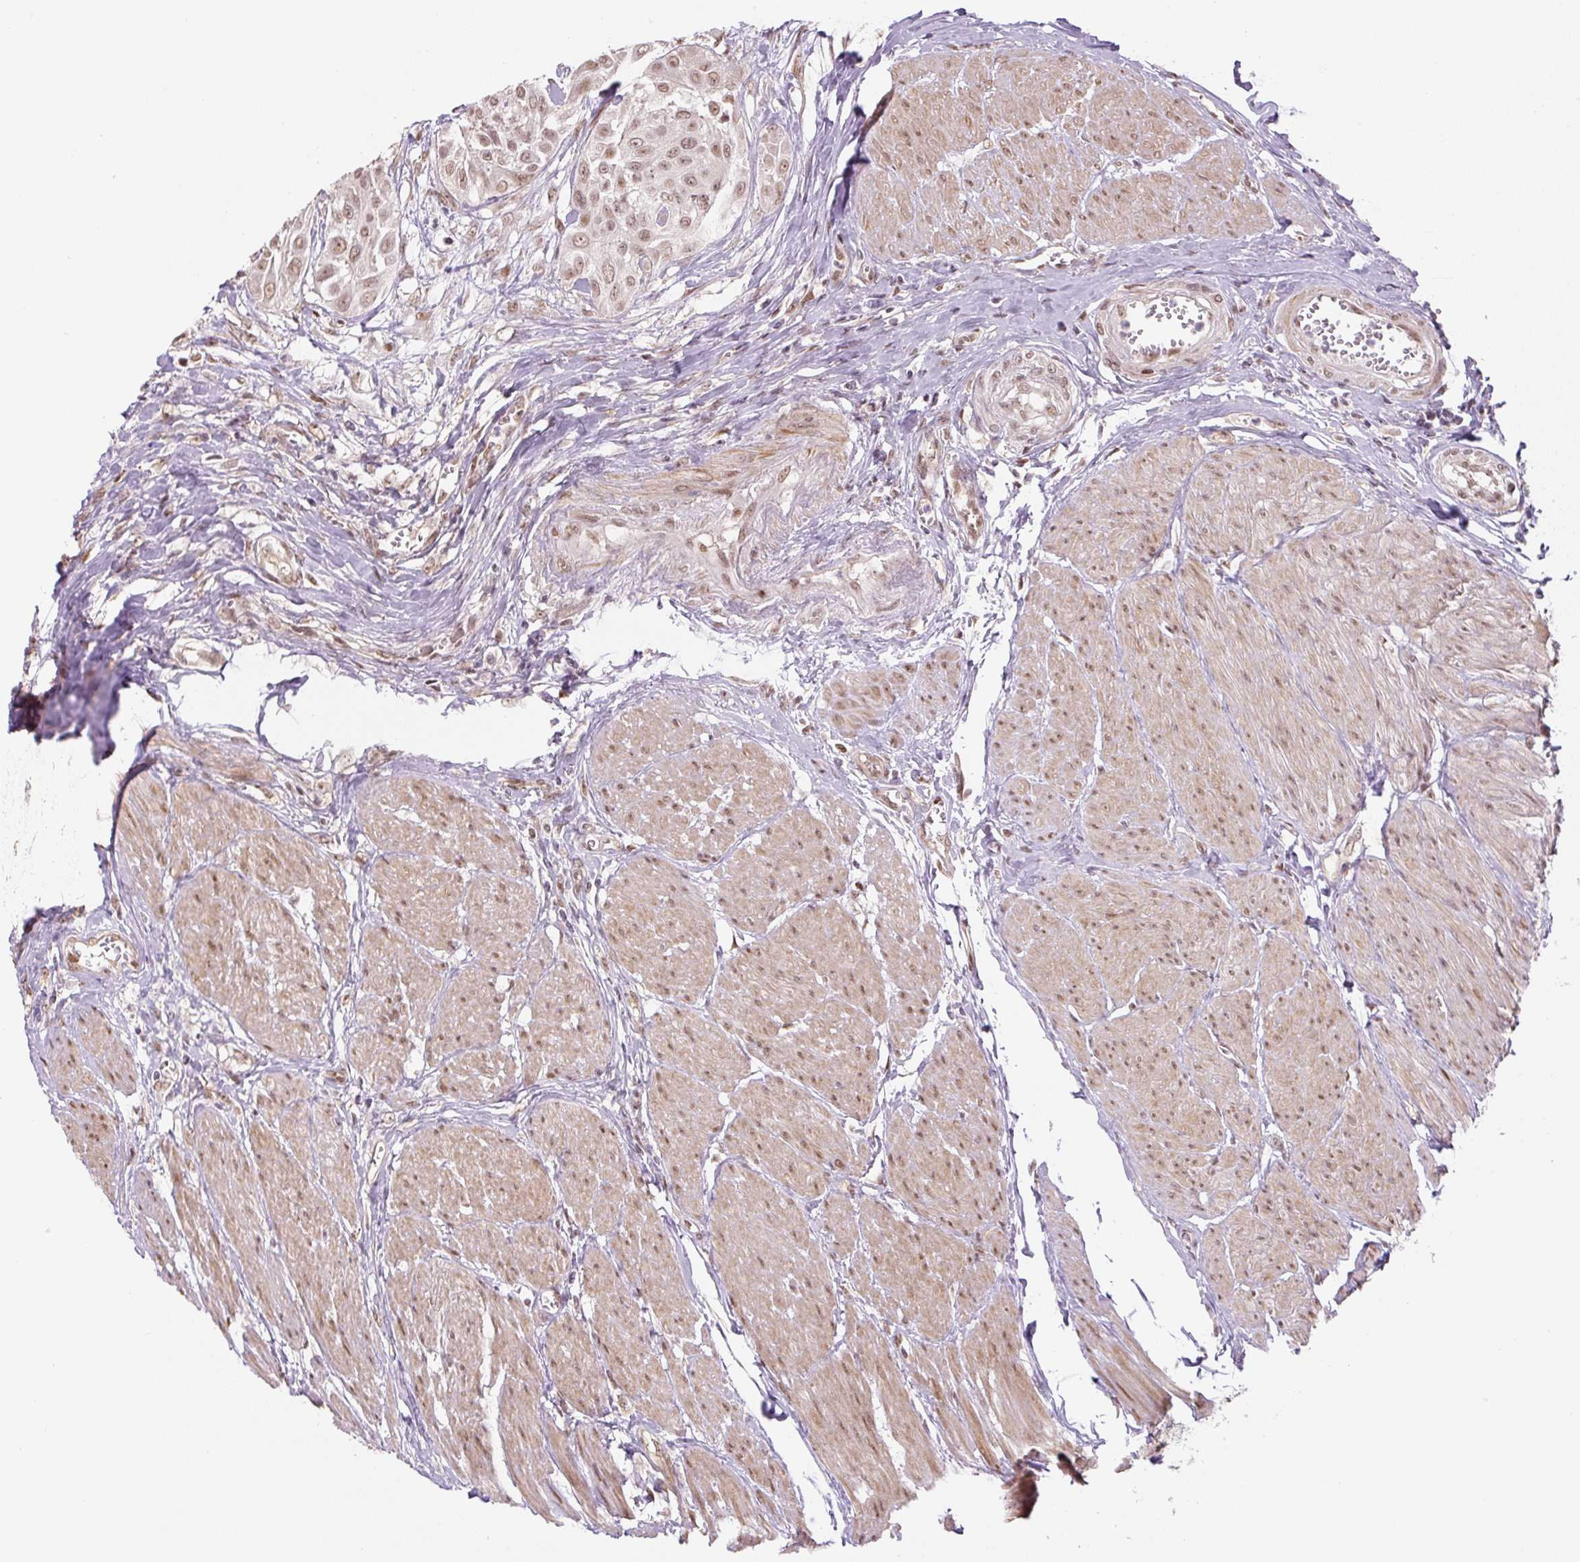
{"staining": {"intensity": "moderate", "quantity": ">75%", "location": "nuclear"}, "tissue": "urothelial cancer", "cell_type": "Tumor cells", "image_type": "cancer", "snomed": [{"axis": "morphology", "description": "Urothelial carcinoma, High grade"}, {"axis": "topography", "description": "Urinary bladder"}], "caption": "Urothelial carcinoma (high-grade) stained for a protein demonstrates moderate nuclear positivity in tumor cells.", "gene": "TCFL5", "patient": {"sex": "male", "age": 57}}